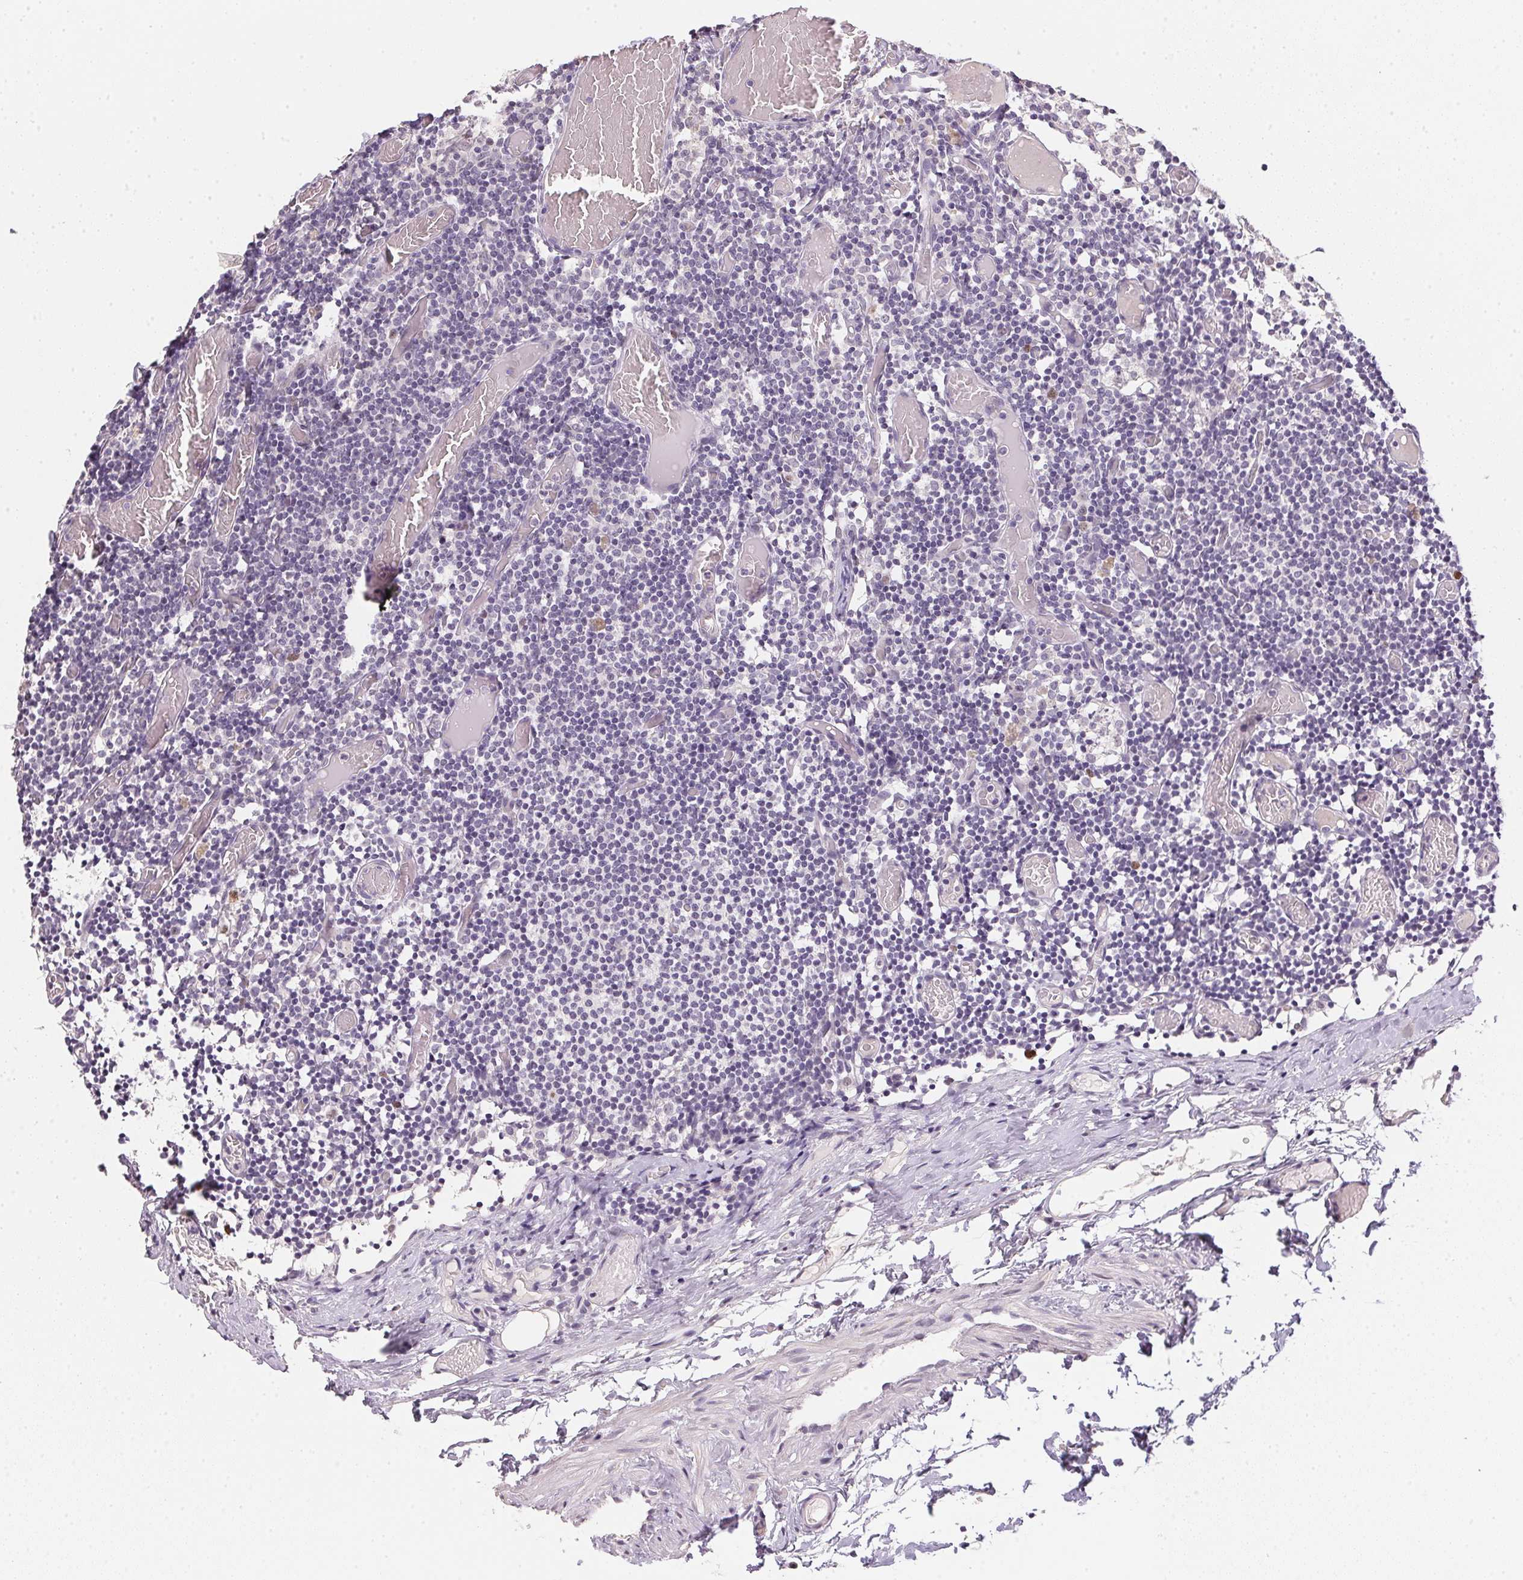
{"staining": {"intensity": "moderate", "quantity": "<25%", "location": "nuclear"}, "tissue": "lymph node", "cell_type": "Germinal center cells", "image_type": "normal", "snomed": [{"axis": "morphology", "description": "Normal tissue, NOS"}, {"axis": "topography", "description": "Lymph node"}], "caption": "Approximately <25% of germinal center cells in unremarkable human lymph node exhibit moderate nuclear protein expression as visualized by brown immunohistochemical staining.", "gene": "POLR3G", "patient": {"sex": "female", "age": 41}}